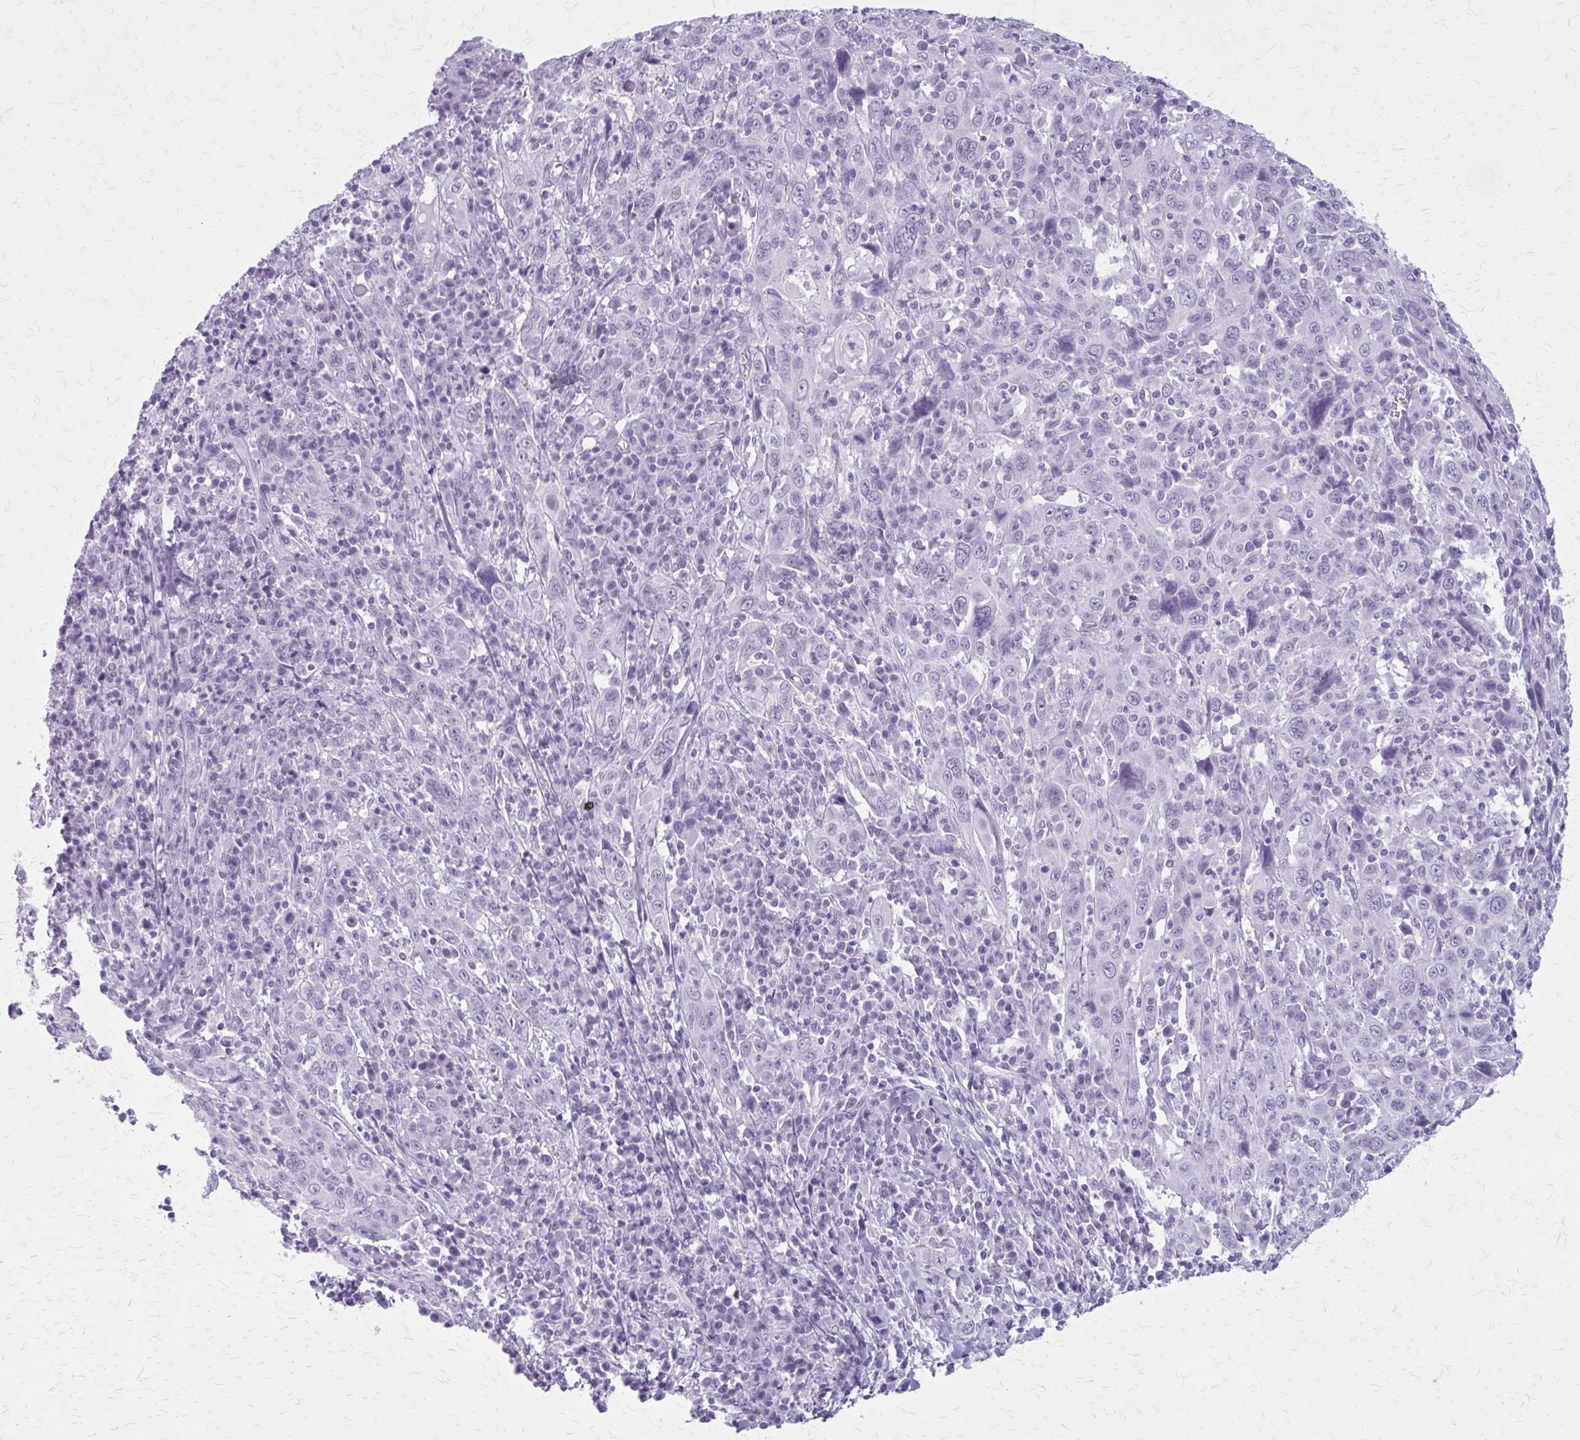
{"staining": {"intensity": "negative", "quantity": "none", "location": "none"}, "tissue": "cervical cancer", "cell_type": "Tumor cells", "image_type": "cancer", "snomed": [{"axis": "morphology", "description": "Squamous cell carcinoma, NOS"}, {"axis": "topography", "description": "Cervix"}], "caption": "An immunohistochemistry (IHC) micrograph of cervical squamous cell carcinoma is shown. There is no staining in tumor cells of cervical squamous cell carcinoma. The staining was performed using DAB to visualize the protein expression in brown, while the nuclei were stained in blue with hematoxylin (Magnification: 20x).", "gene": "GAD1", "patient": {"sex": "female", "age": 46}}